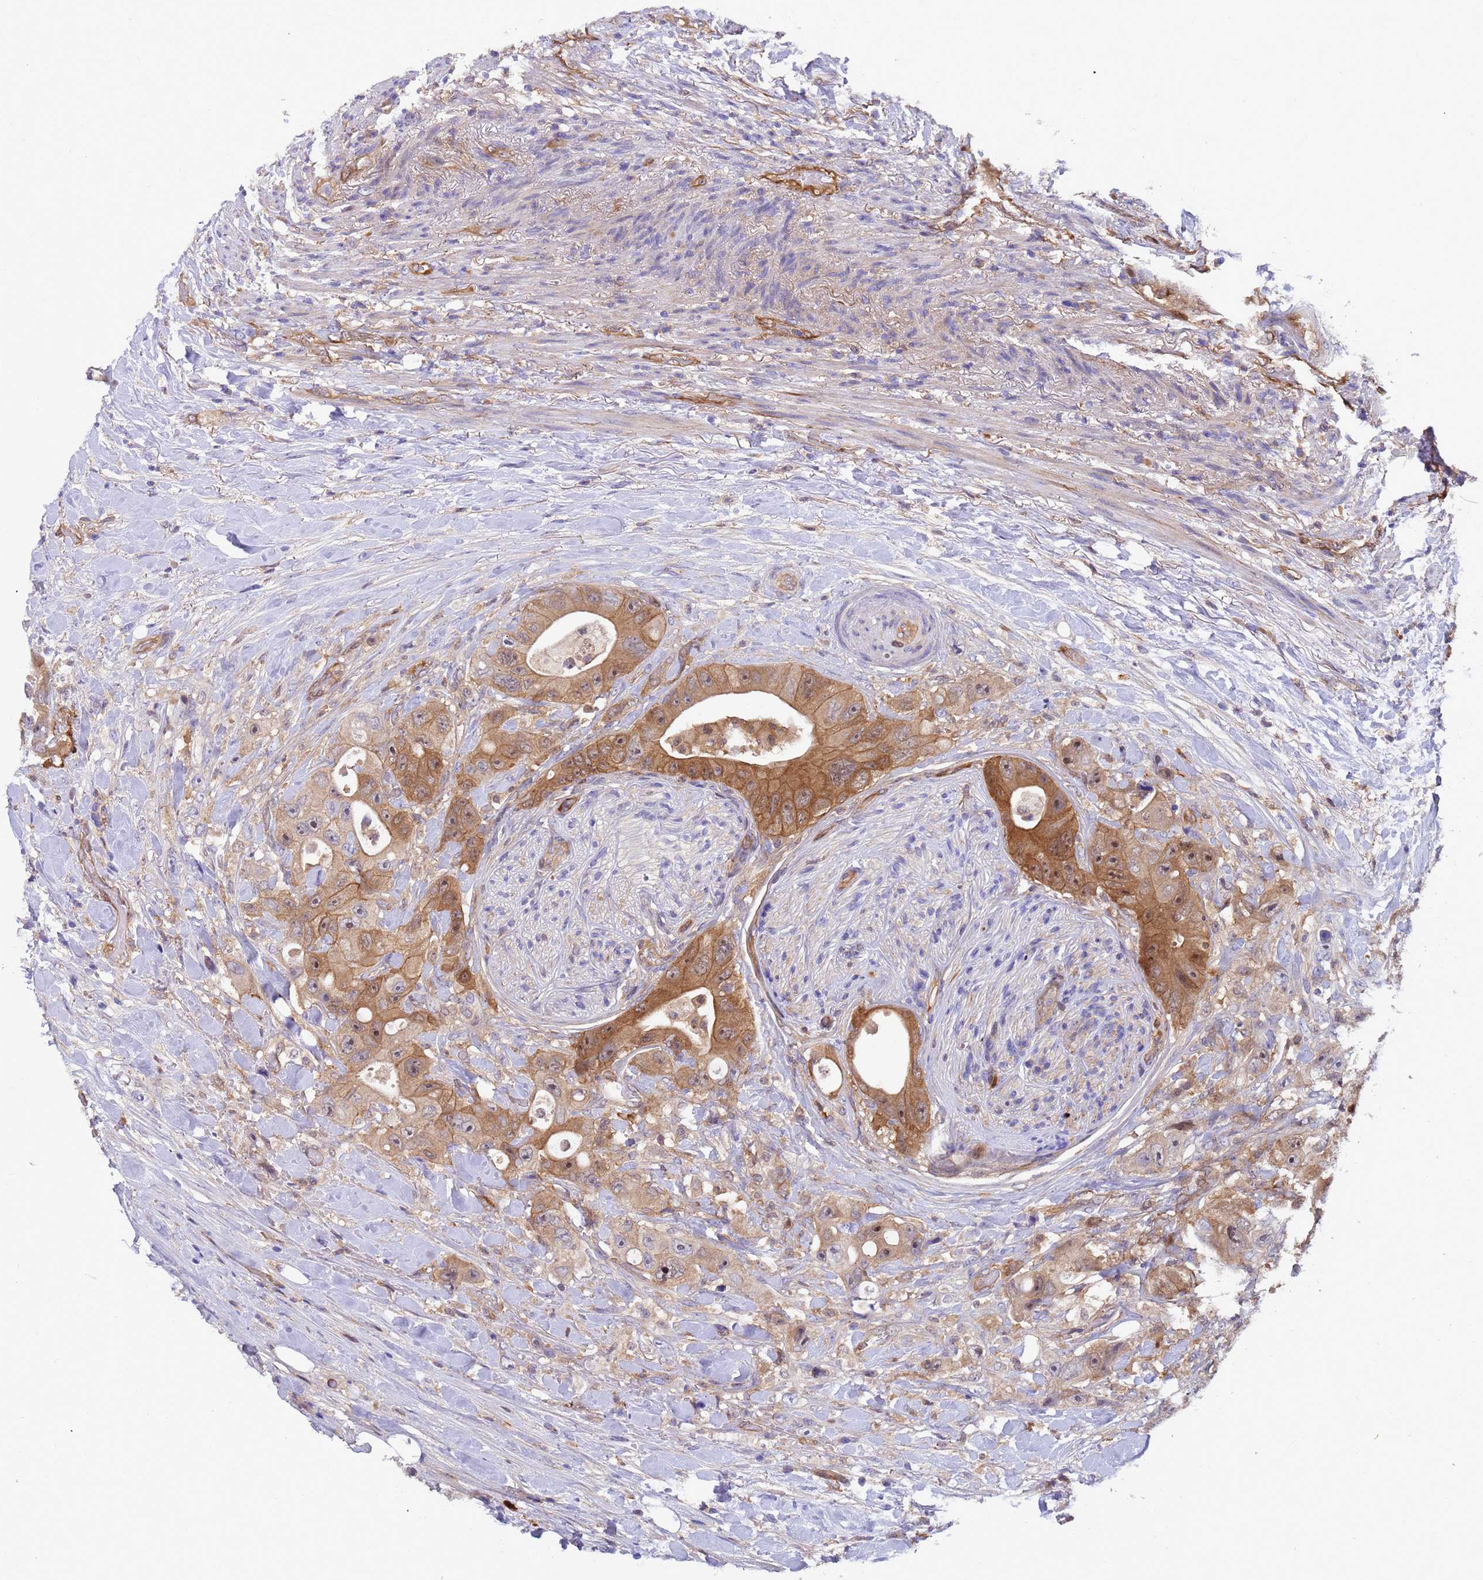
{"staining": {"intensity": "moderate", "quantity": ">75%", "location": "cytoplasmic/membranous,nuclear"}, "tissue": "colorectal cancer", "cell_type": "Tumor cells", "image_type": "cancer", "snomed": [{"axis": "morphology", "description": "Adenocarcinoma, NOS"}, {"axis": "topography", "description": "Colon"}], "caption": "Colorectal cancer (adenocarcinoma) was stained to show a protein in brown. There is medium levels of moderate cytoplasmic/membranous and nuclear expression in approximately >75% of tumor cells. (DAB (3,3'-diaminobenzidine) IHC, brown staining for protein, blue staining for nuclei).", "gene": "FOXRED1", "patient": {"sex": "female", "age": 46}}